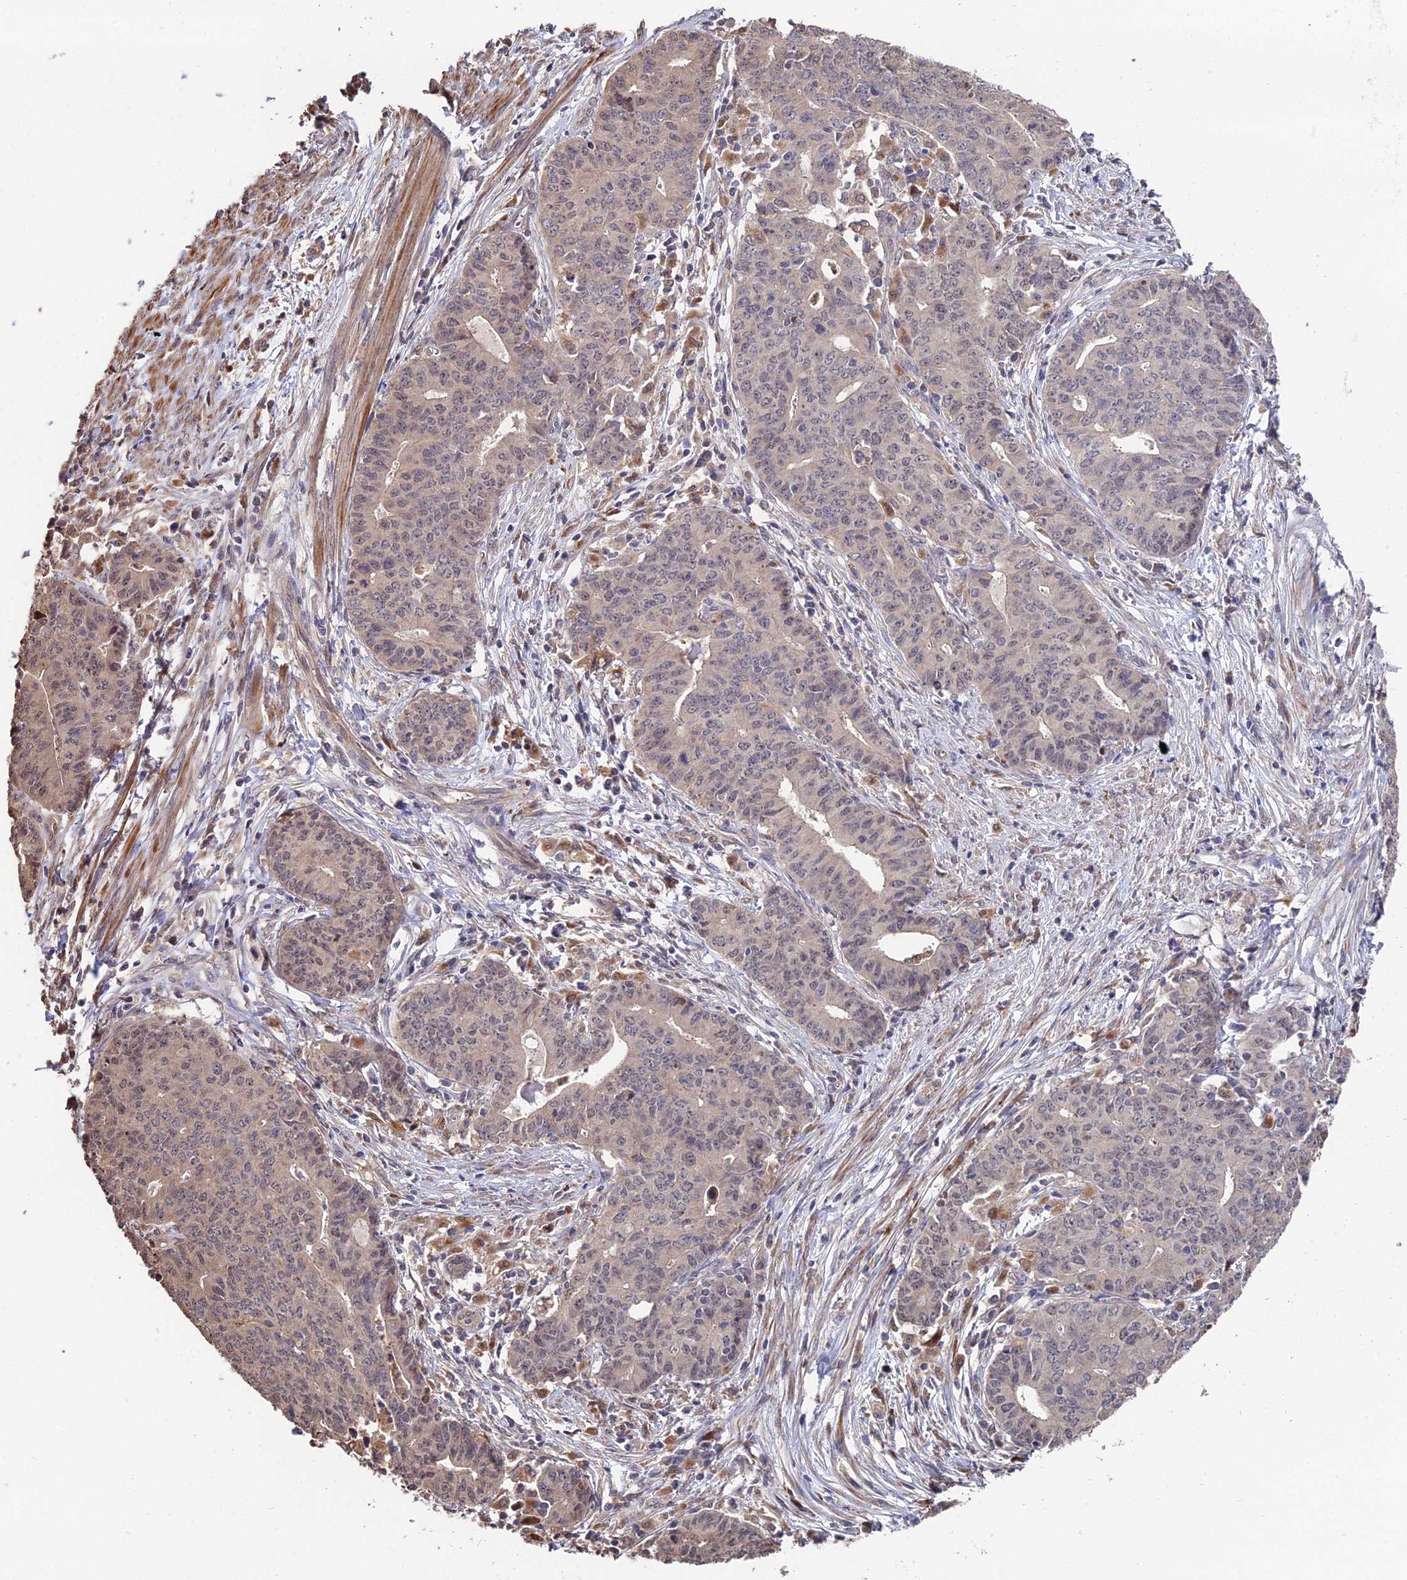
{"staining": {"intensity": "weak", "quantity": "<25%", "location": "nuclear"}, "tissue": "endometrial cancer", "cell_type": "Tumor cells", "image_type": "cancer", "snomed": [{"axis": "morphology", "description": "Adenocarcinoma, NOS"}, {"axis": "topography", "description": "Endometrium"}], "caption": "The image exhibits no staining of tumor cells in adenocarcinoma (endometrial).", "gene": "ACTR5", "patient": {"sex": "female", "age": 59}}